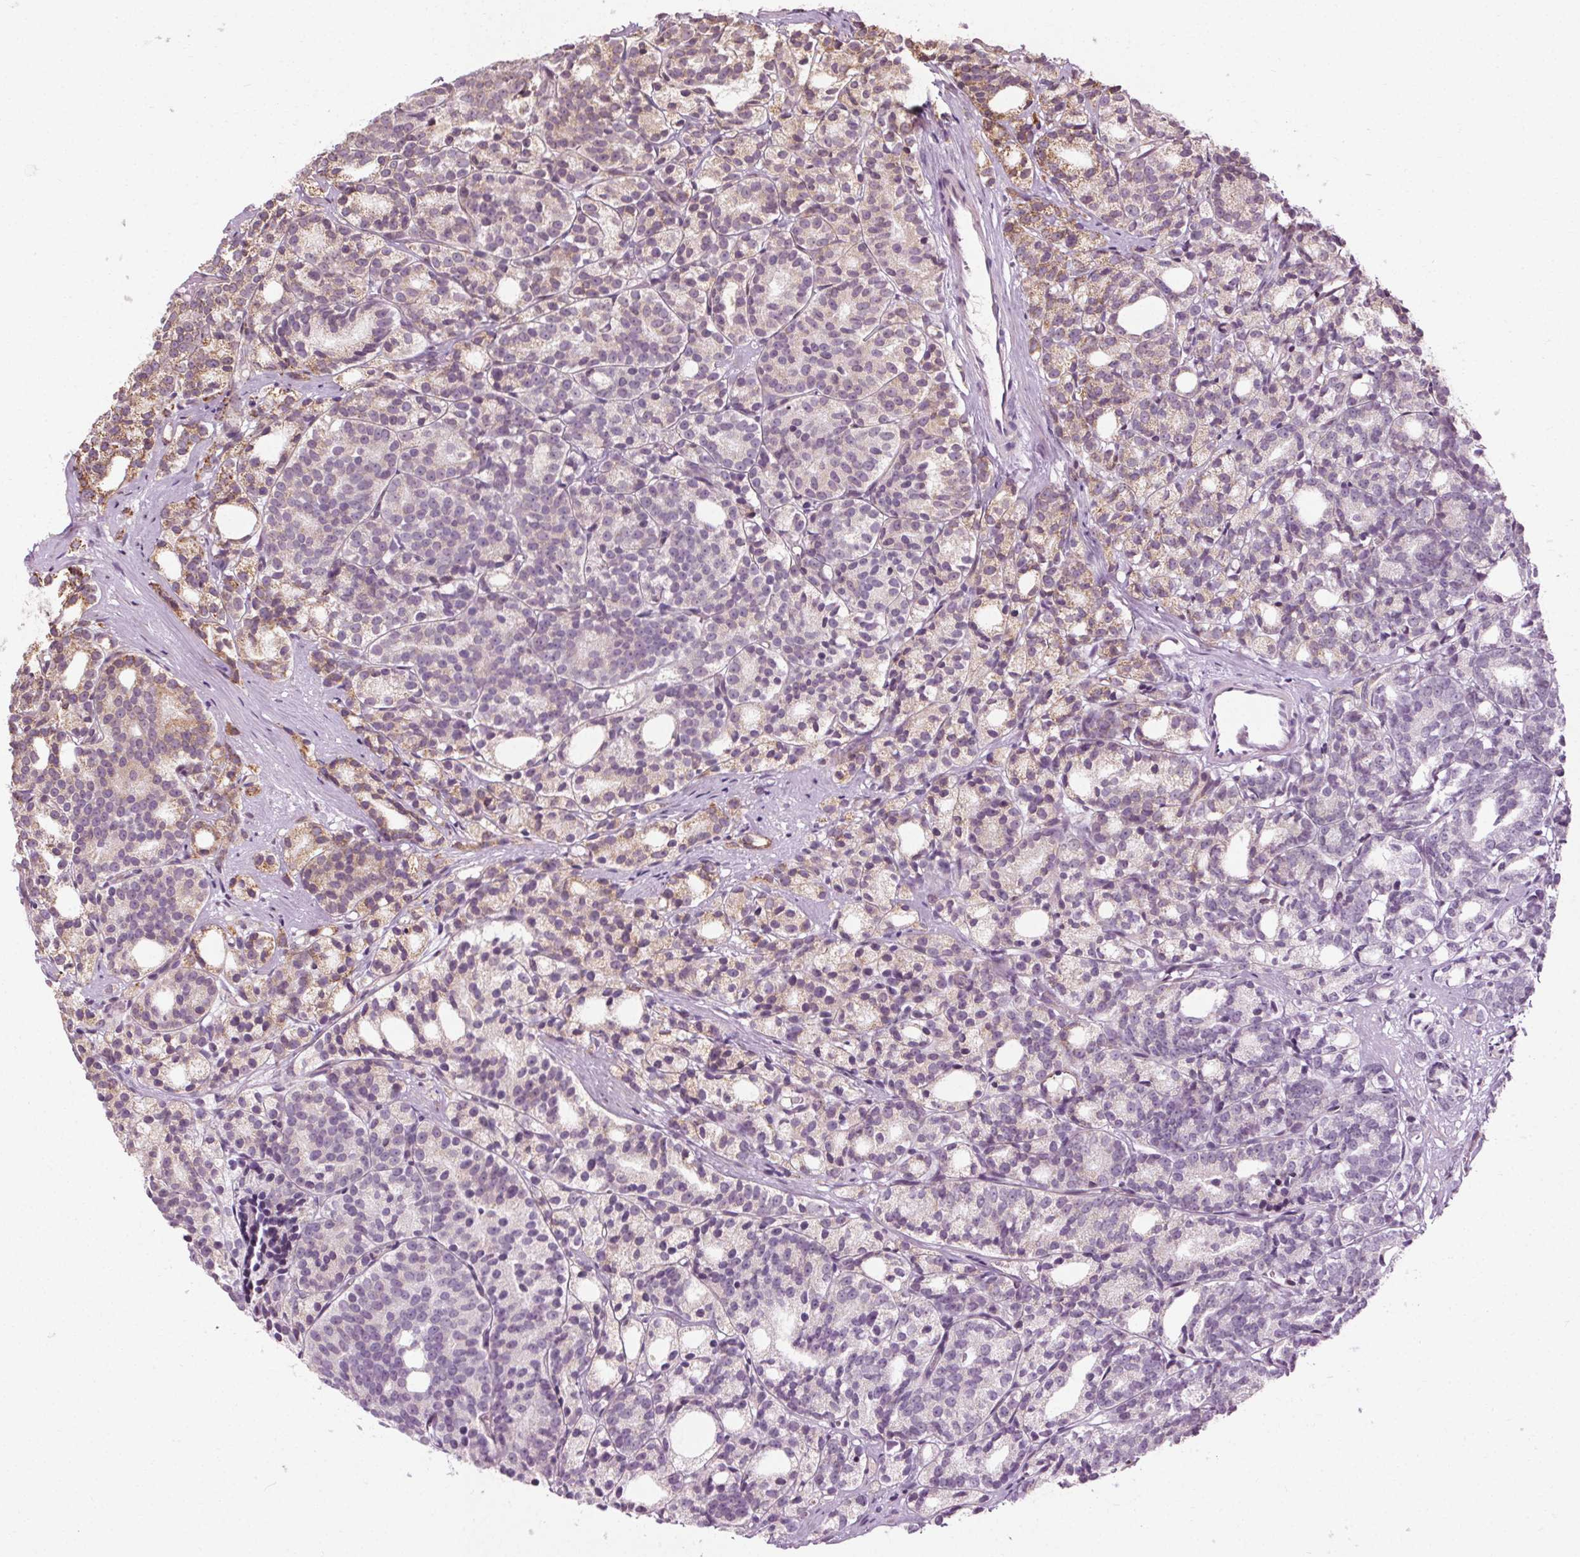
{"staining": {"intensity": "moderate", "quantity": "<25%", "location": "cytoplasmic/membranous"}, "tissue": "prostate cancer", "cell_type": "Tumor cells", "image_type": "cancer", "snomed": [{"axis": "morphology", "description": "Adenocarcinoma, High grade"}, {"axis": "topography", "description": "Prostate"}], "caption": "Immunohistochemistry (DAB (3,3'-diaminobenzidine)) staining of human prostate cancer shows moderate cytoplasmic/membranous protein expression in about <25% of tumor cells.", "gene": "LFNG", "patient": {"sex": "male", "age": 53}}